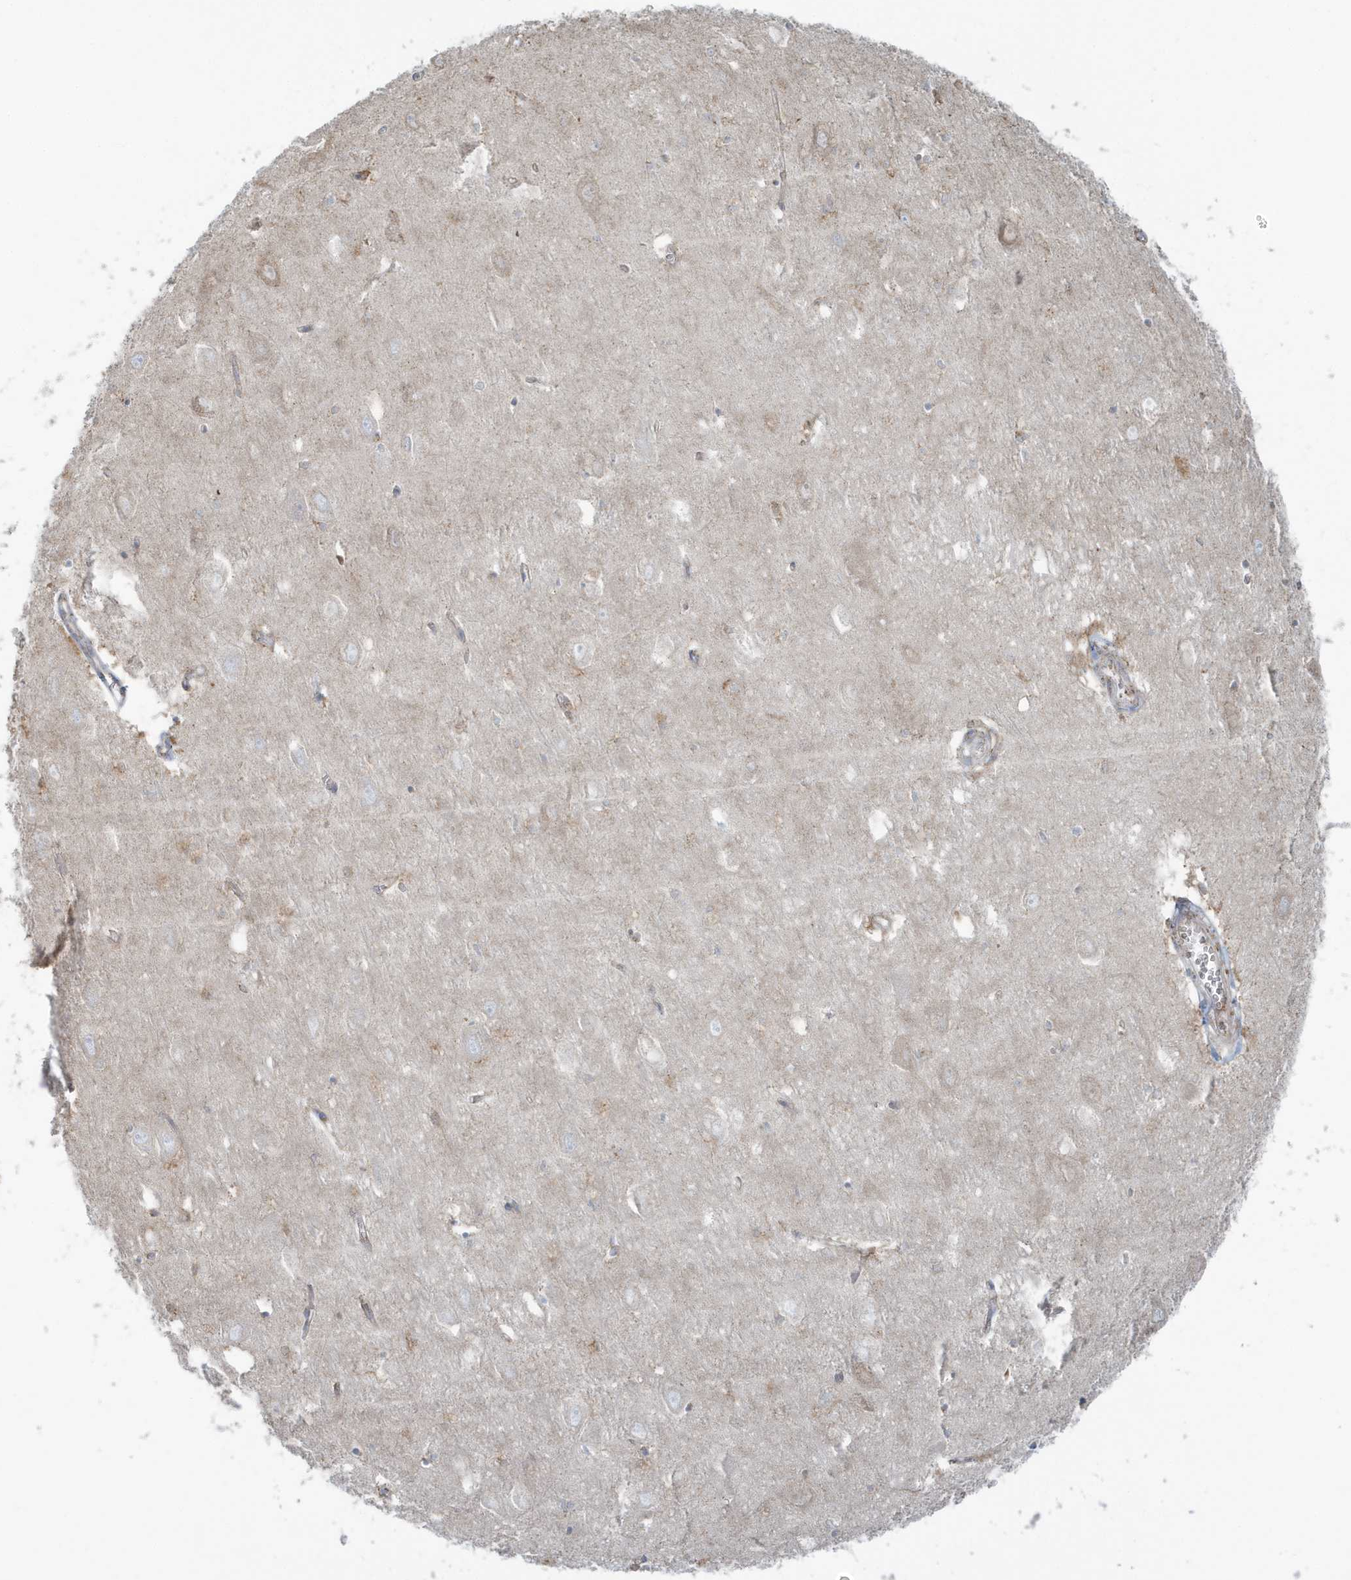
{"staining": {"intensity": "weak", "quantity": "<25%", "location": "cytoplasmic/membranous"}, "tissue": "hippocampus", "cell_type": "Glial cells", "image_type": "normal", "snomed": [{"axis": "morphology", "description": "Normal tissue, NOS"}, {"axis": "topography", "description": "Hippocampus"}], "caption": "A high-resolution photomicrograph shows immunohistochemistry (IHC) staining of unremarkable hippocampus, which demonstrates no significant expression in glial cells.", "gene": "RAB11FIP3", "patient": {"sex": "female", "age": 64}}